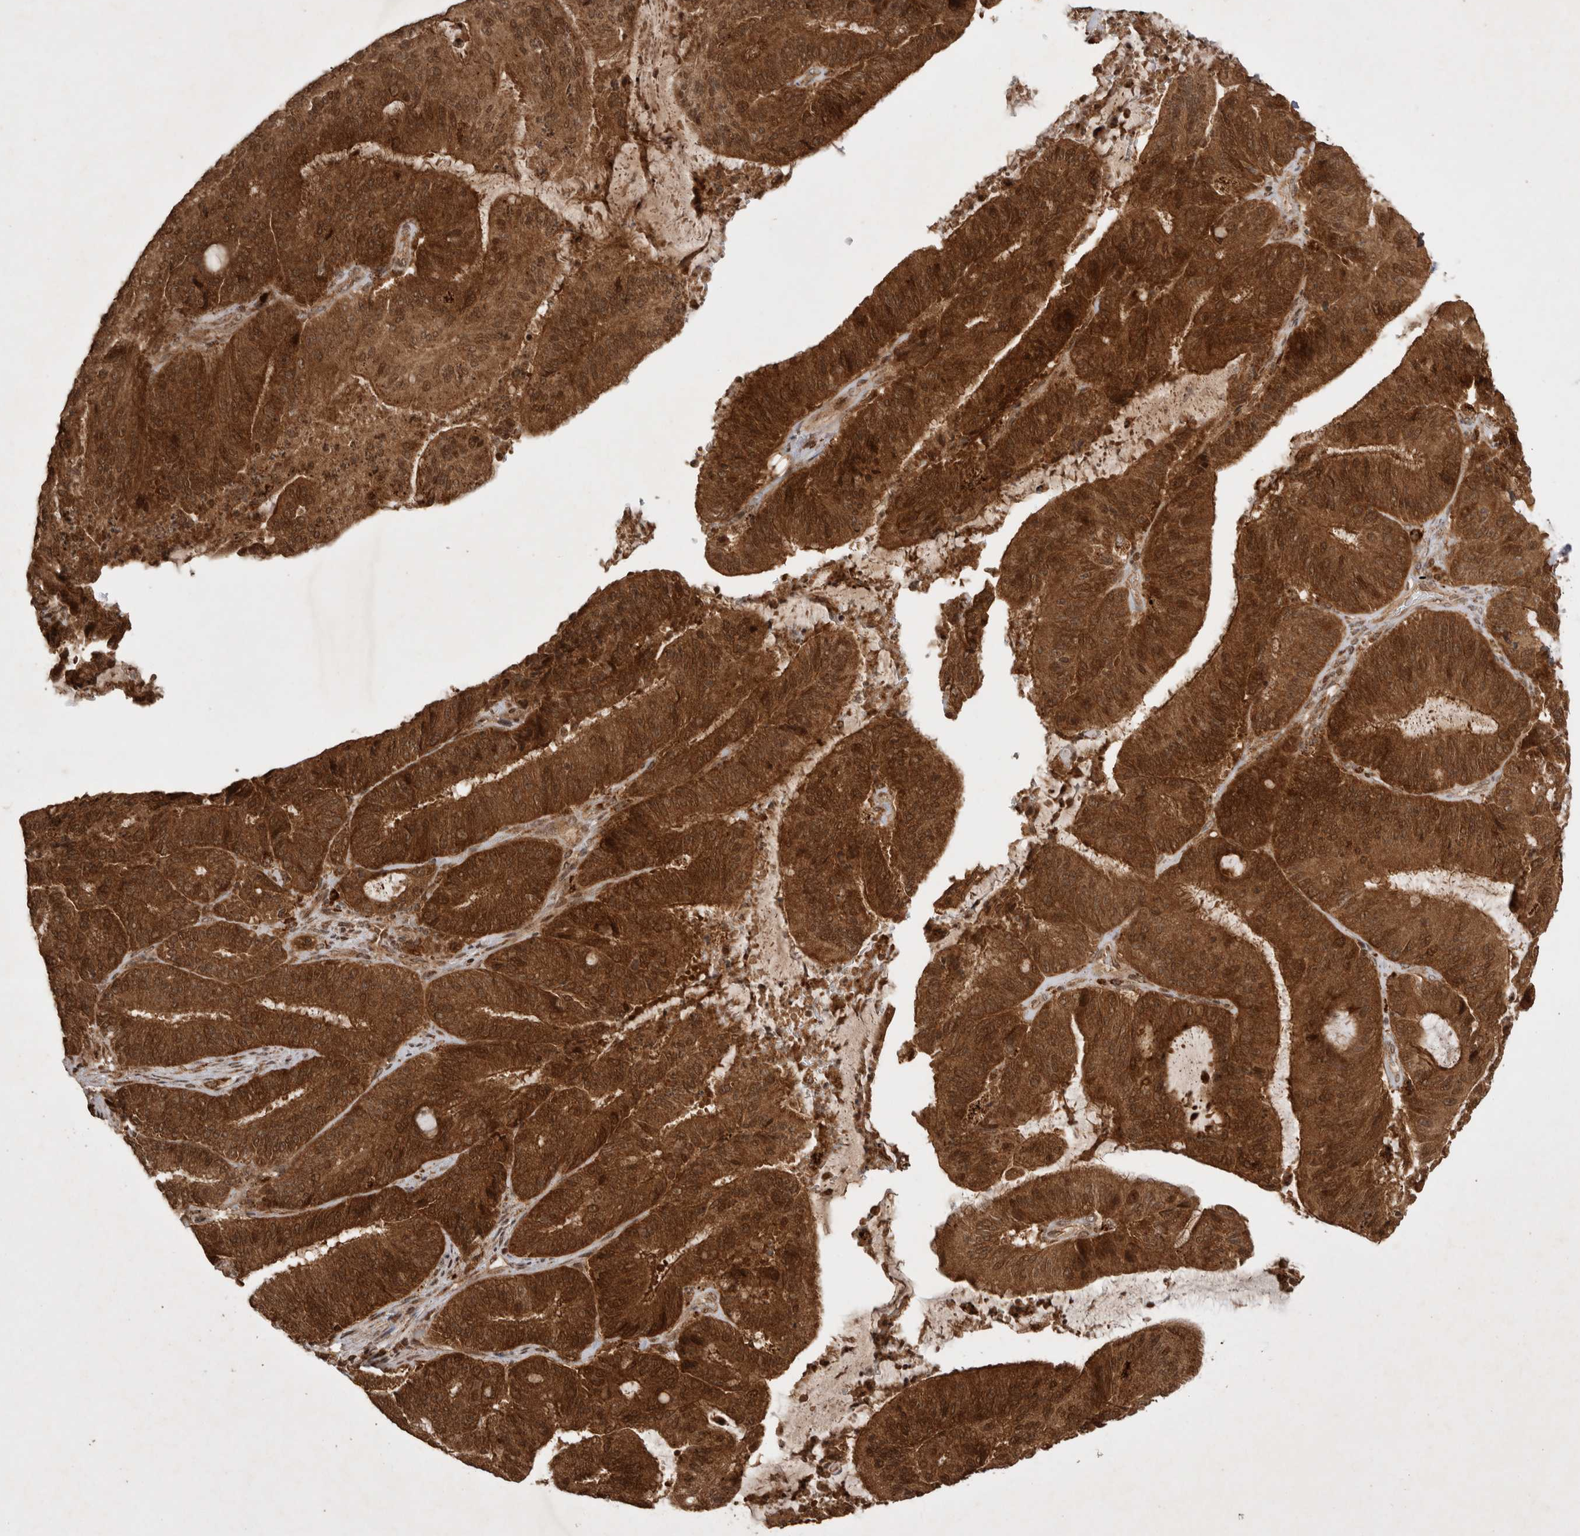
{"staining": {"intensity": "strong", "quantity": ">75%", "location": "cytoplasmic/membranous"}, "tissue": "liver cancer", "cell_type": "Tumor cells", "image_type": "cancer", "snomed": [{"axis": "morphology", "description": "Normal tissue, NOS"}, {"axis": "morphology", "description": "Cholangiocarcinoma"}, {"axis": "topography", "description": "Liver"}, {"axis": "topography", "description": "Peripheral nerve tissue"}], "caption": "The photomicrograph reveals staining of cholangiocarcinoma (liver), revealing strong cytoplasmic/membranous protein expression (brown color) within tumor cells.", "gene": "FAM221A", "patient": {"sex": "female", "age": 73}}